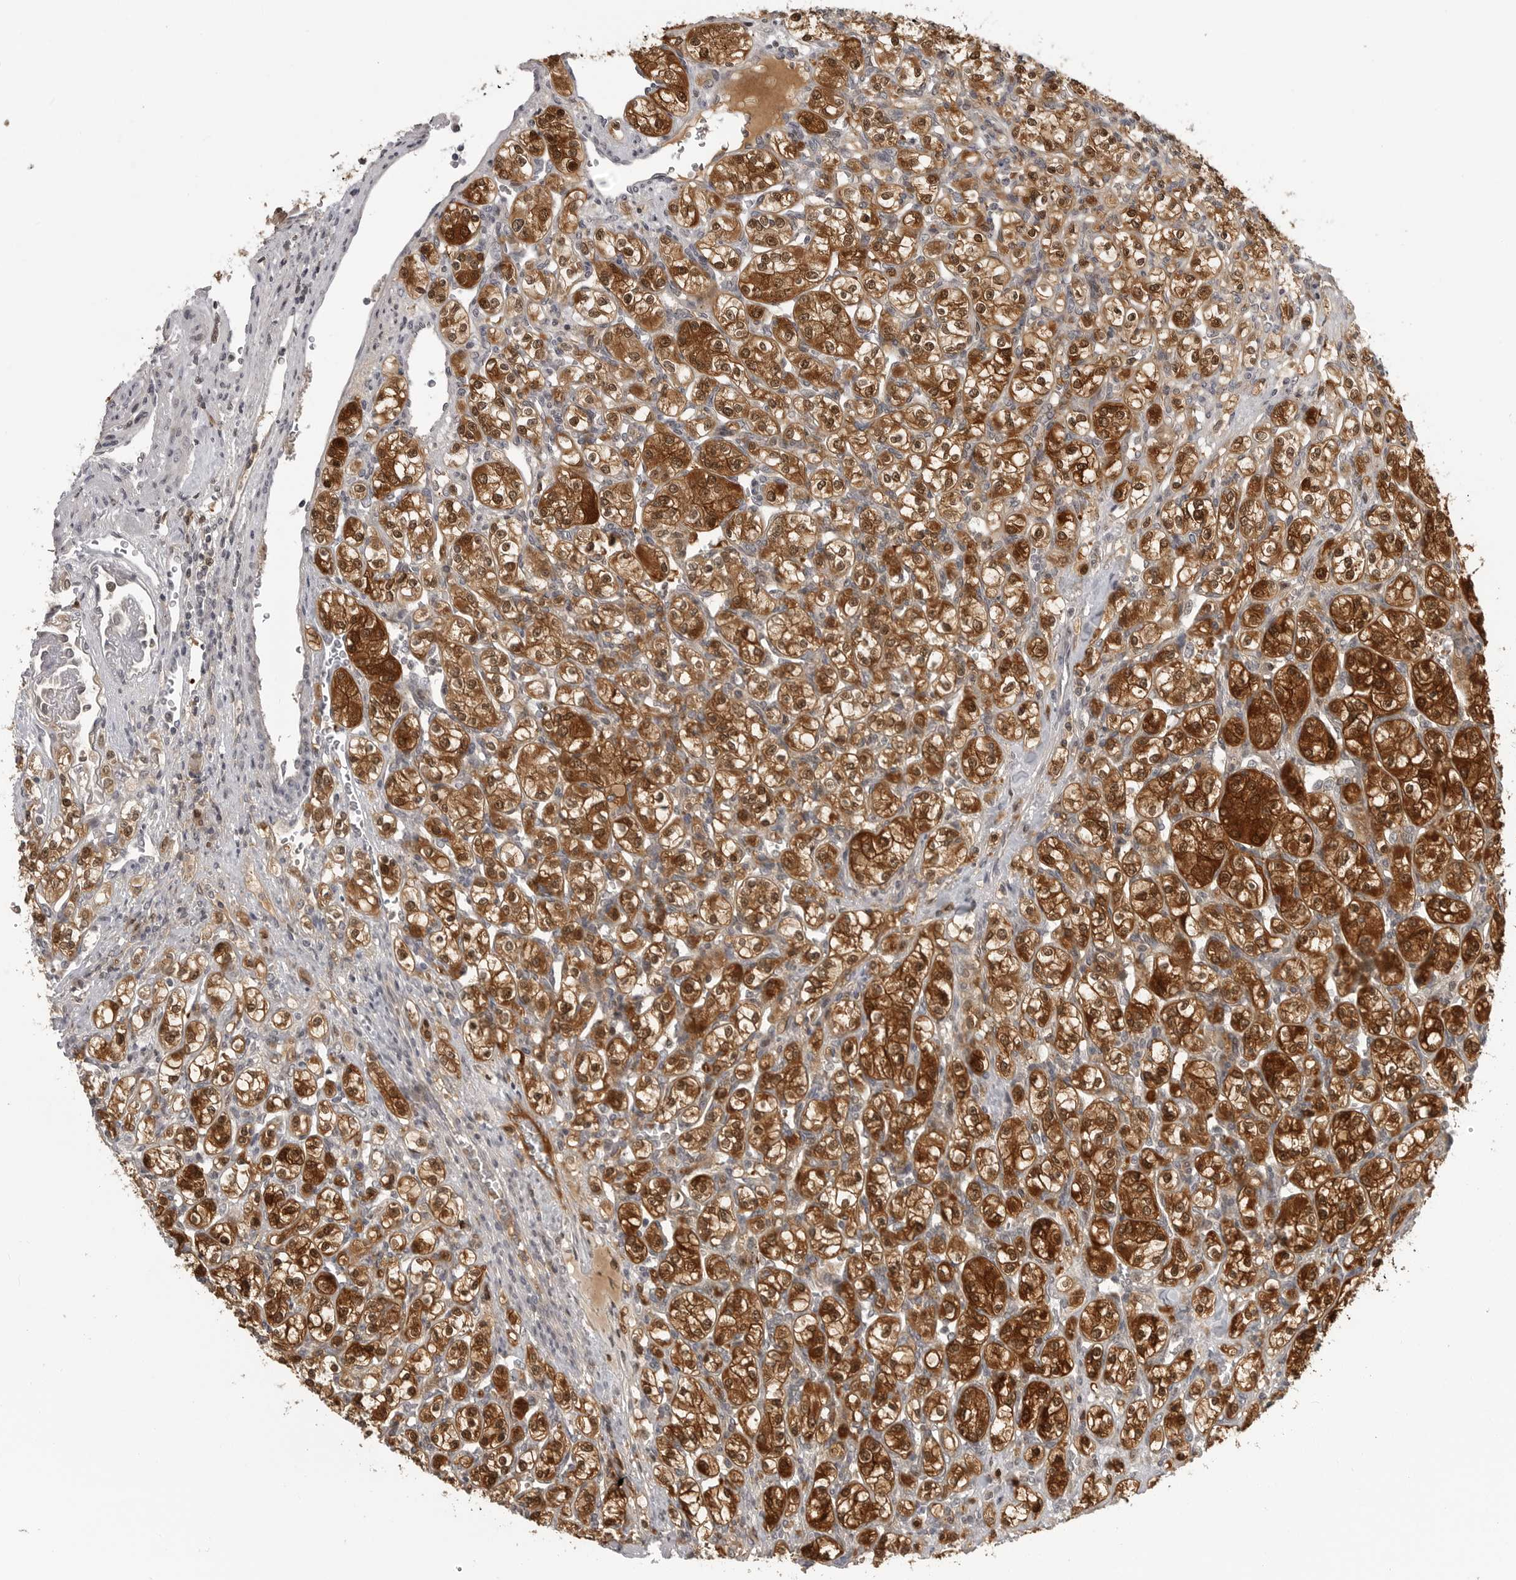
{"staining": {"intensity": "strong", "quantity": ">75%", "location": "cytoplasmic/membranous,nuclear"}, "tissue": "renal cancer", "cell_type": "Tumor cells", "image_type": "cancer", "snomed": [{"axis": "morphology", "description": "Adenocarcinoma, NOS"}, {"axis": "topography", "description": "Kidney"}], "caption": "IHC (DAB) staining of adenocarcinoma (renal) shows strong cytoplasmic/membranous and nuclear protein positivity in about >75% of tumor cells.", "gene": "CTIF", "patient": {"sex": "male", "age": 77}}